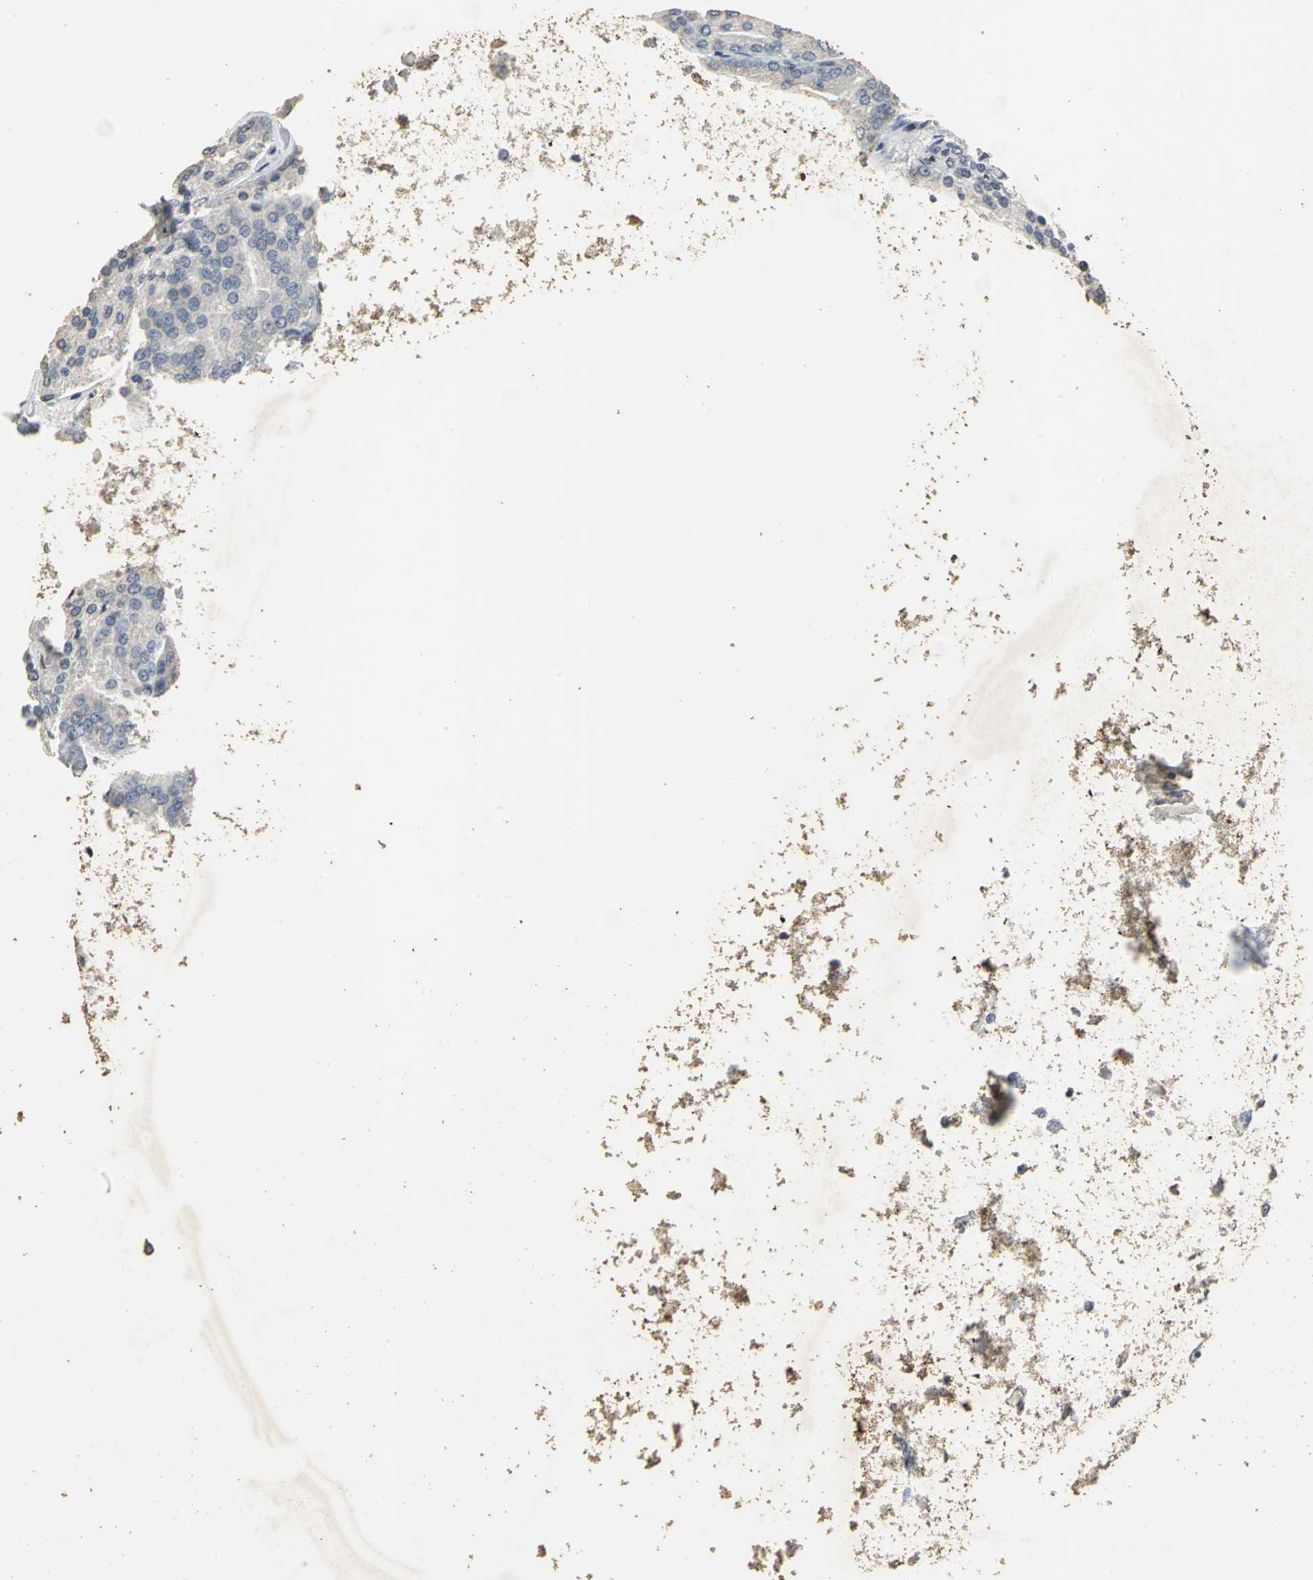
{"staining": {"intensity": "negative", "quantity": "none", "location": "none"}, "tissue": "prostate cancer", "cell_type": "Tumor cells", "image_type": "cancer", "snomed": [{"axis": "morphology", "description": "Adenocarcinoma, High grade"}, {"axis": "topography", "description": "Prostate"}], "caption": "Immunohistochemistry of human prostate cancer (adenocarcinoma (high-grade)) shows no staining in tumor cells.", "gene": "ACSL4", "patient": {"sex": "male", "age": 64}}